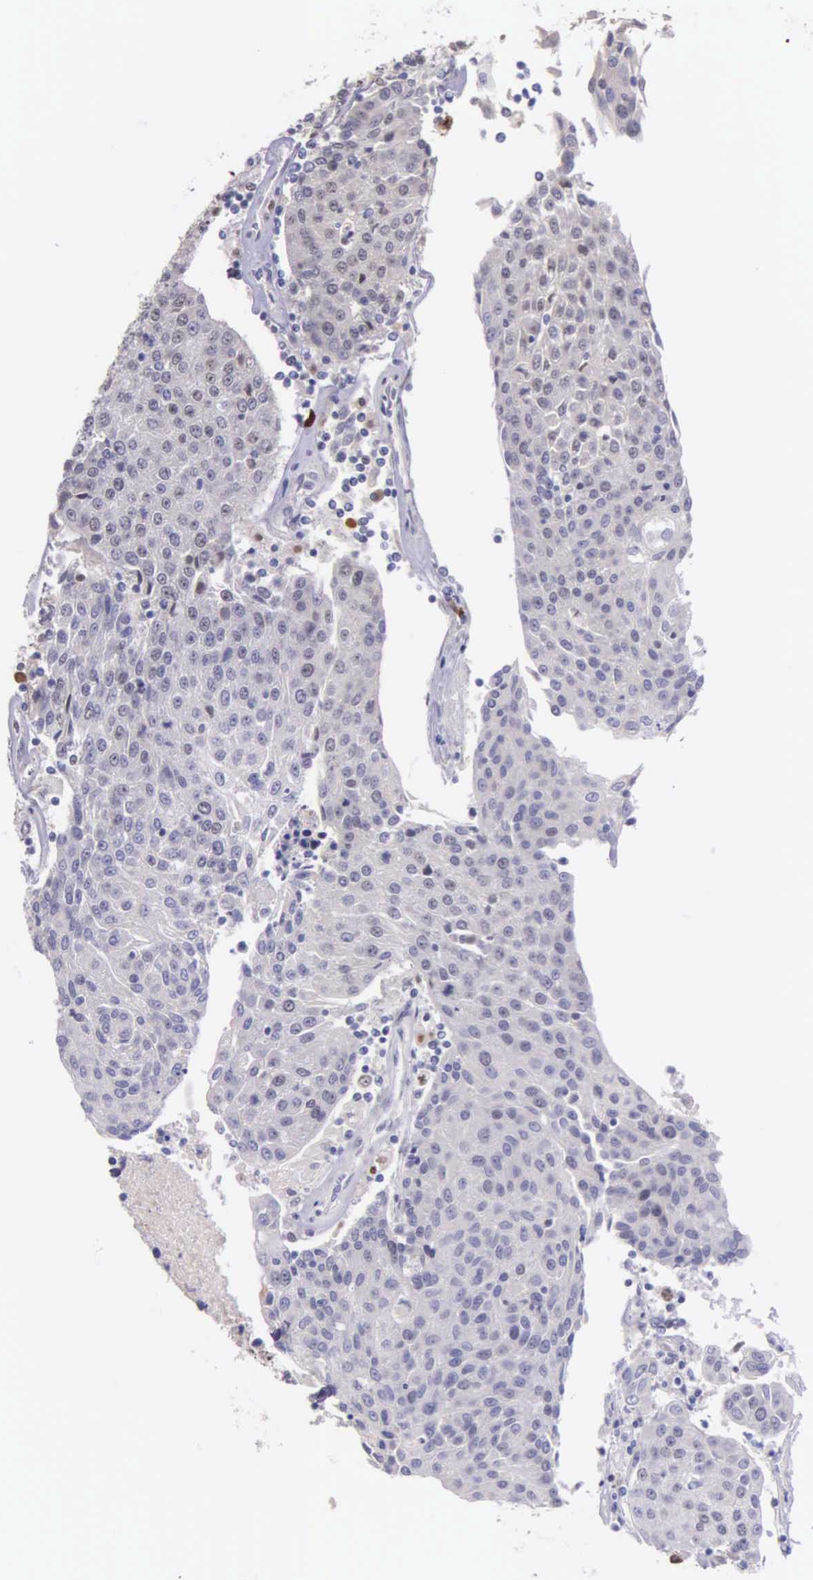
{"staining": {"intensity": "weak", "quantity": "<25%", "location": "nuclear"}, "tissue": "urothelial cancer", "cell_type": "Tumor cells", "image_type": "cancer", "snomed": [{"axis": "morphology", "description": "Urothelial carcinoma, High grade"}, {"axis": "topography", "description": "Urinary bladder"}], "caption": "There is no significant expression in tumor cells of high-grade urothelial carcinoma.", "gene": "MCM5", "patient": {"sex": "female", "age": 85}}